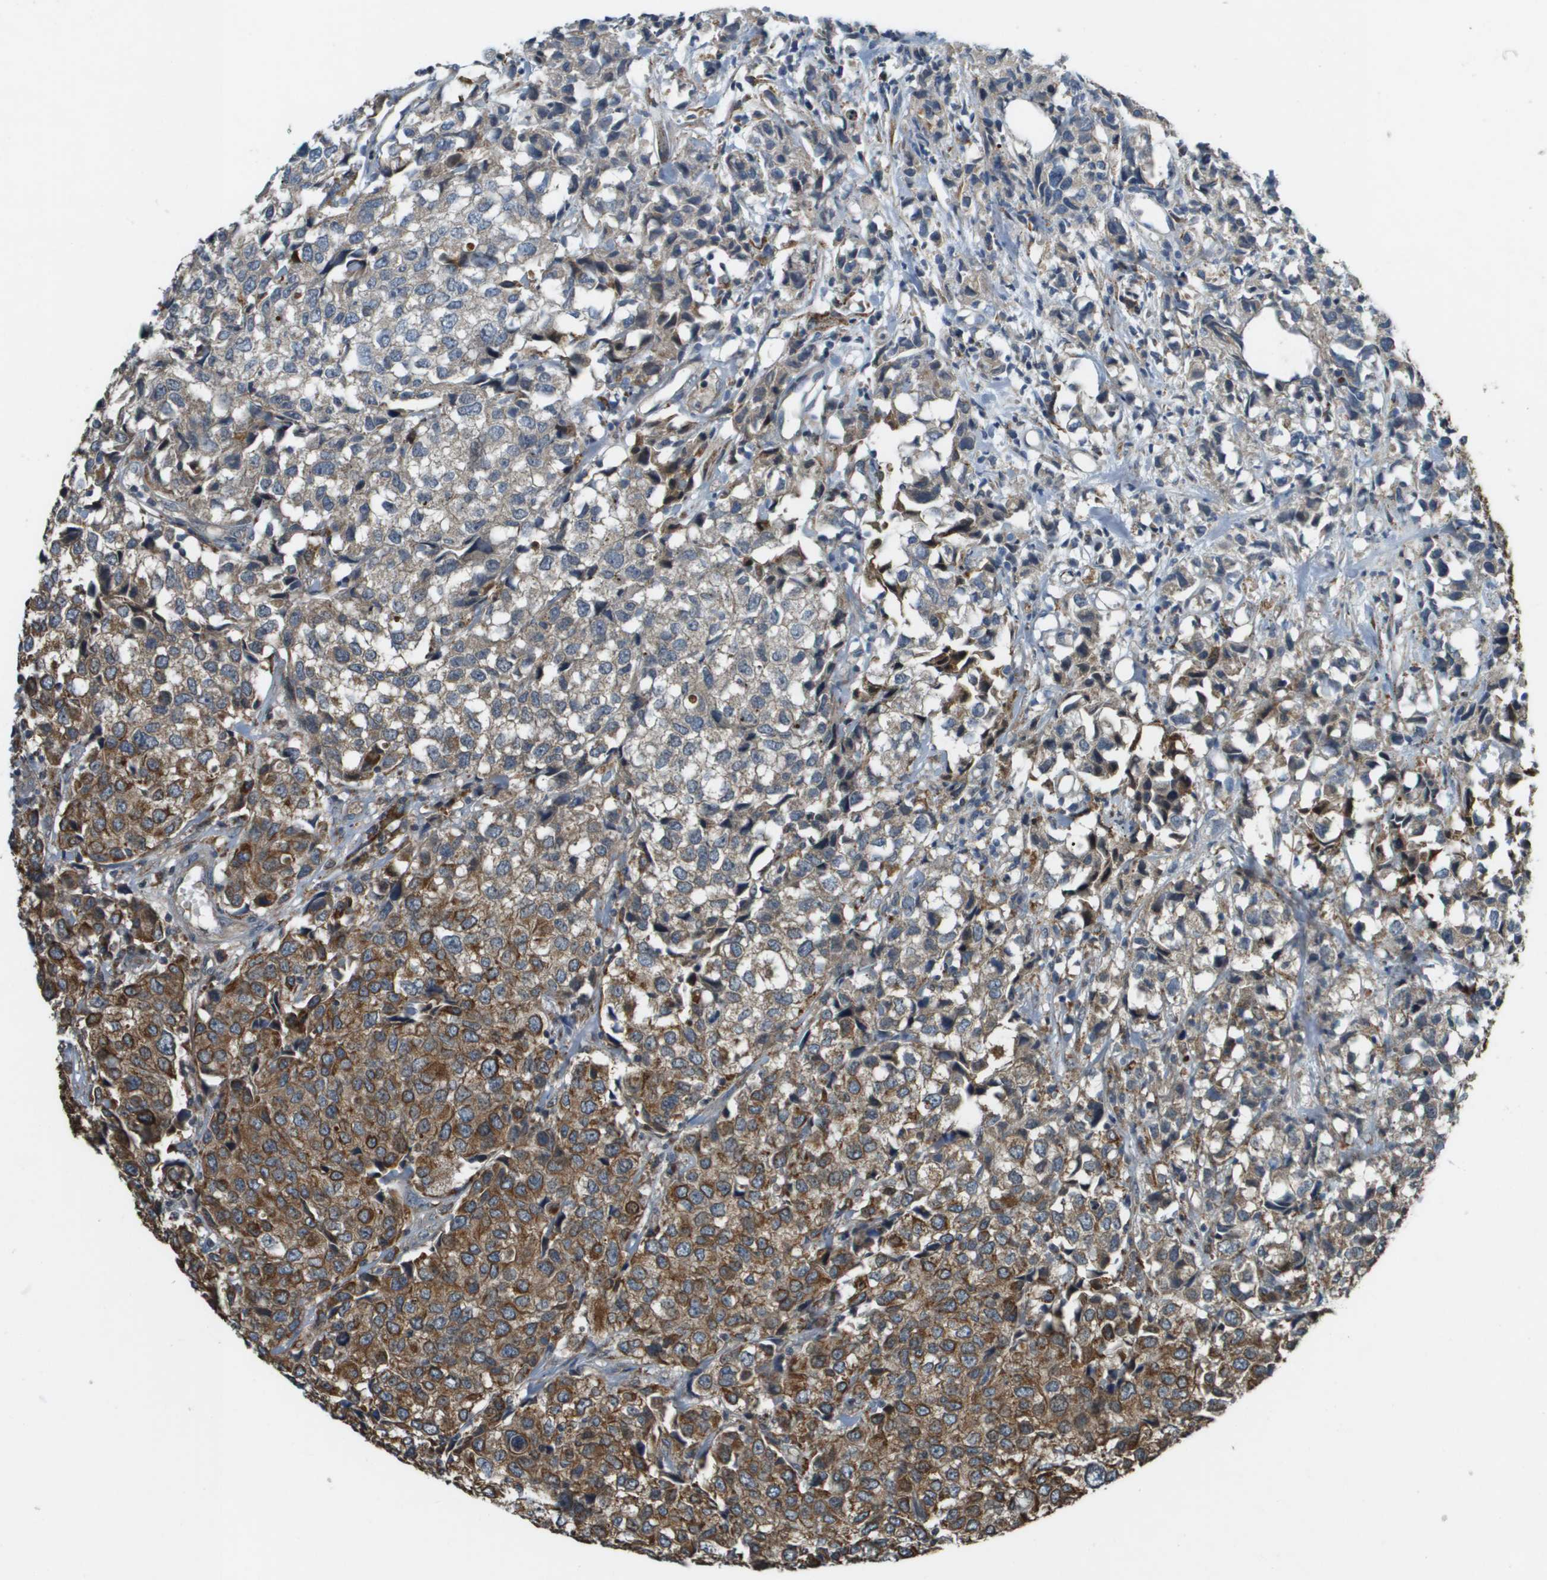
{"staining": {"intensity": "strong", "quantity": ">75%", "location": "cytoplasmic/membranous"}, "tissue": "urothelial cancer", "cell_type": "Tumor cells", "image_type": "cancer", "snomed": [{"axis": "morphology", "description": "Urothelial carcinoma, High grade"}, {"axis": "topography", "description": "Urinary bladder"}], "caption": "A high amount of strong cytoplasmic/membranous staining is identified in about >75% of tumor cells in urothelial carcinoma (high-grade) tissue.", "gene": "CDKN2C", "patient": {"sex": "female", "age": 75}}